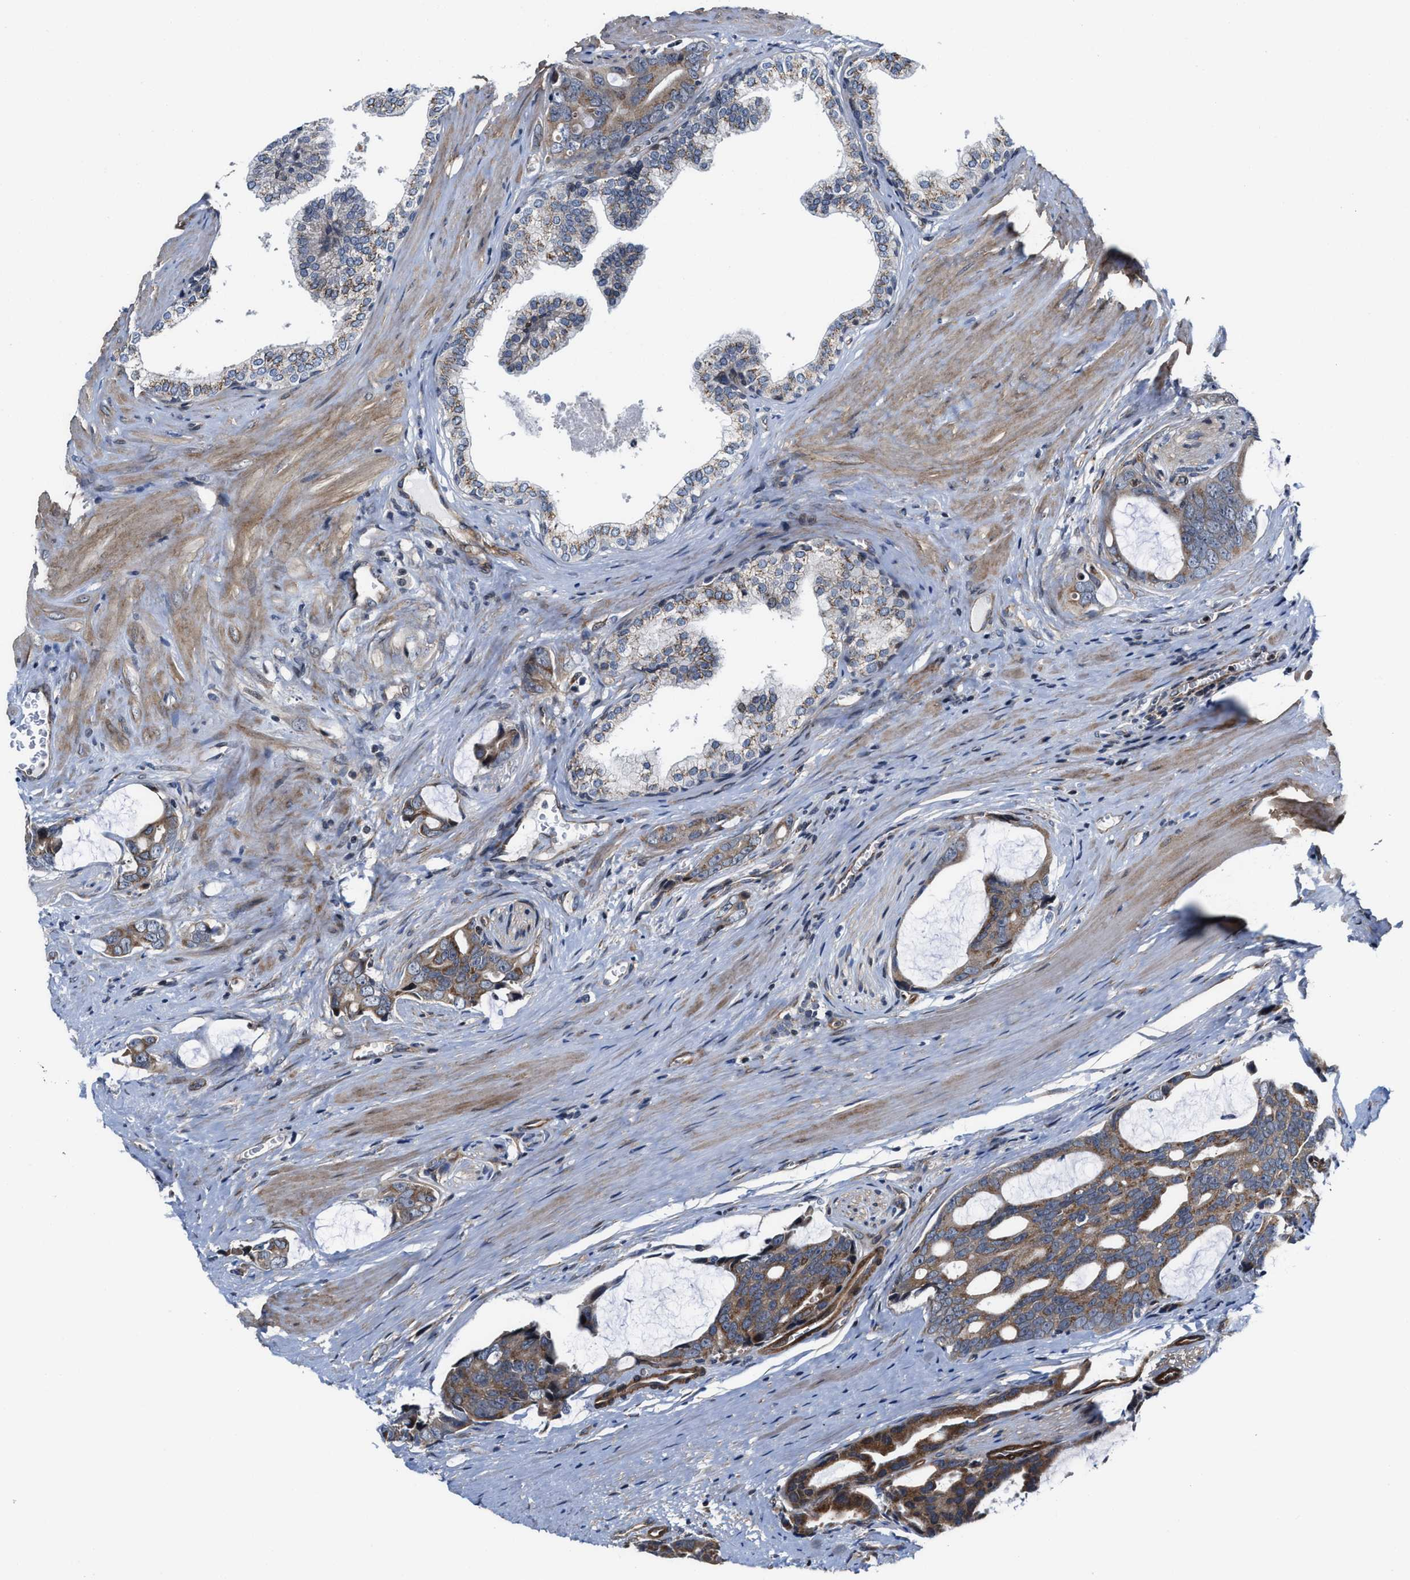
{"staining": {"intensity": "moderate", "quantity": ">75%", "location": "cytoplasmic/membranous"}, "tissue": "prostate cancer", "cell_type": "Tumor cells", "image_type": "cancer", "snomed": [{"axis": "morphology", "description": "Adenocarcinoma, Medium grade"}, {"axis": "topography", "description": "Prostate"}], "caption": "Adenocarcinoma (medium-grade) (prostate) stained with a brown dye reveals moderate cytoplasmic/membranous positive staining in about >75% of tumor cells.", "gene": "TGFB1I1", "patient": {"sex": "male", "age": 53}}